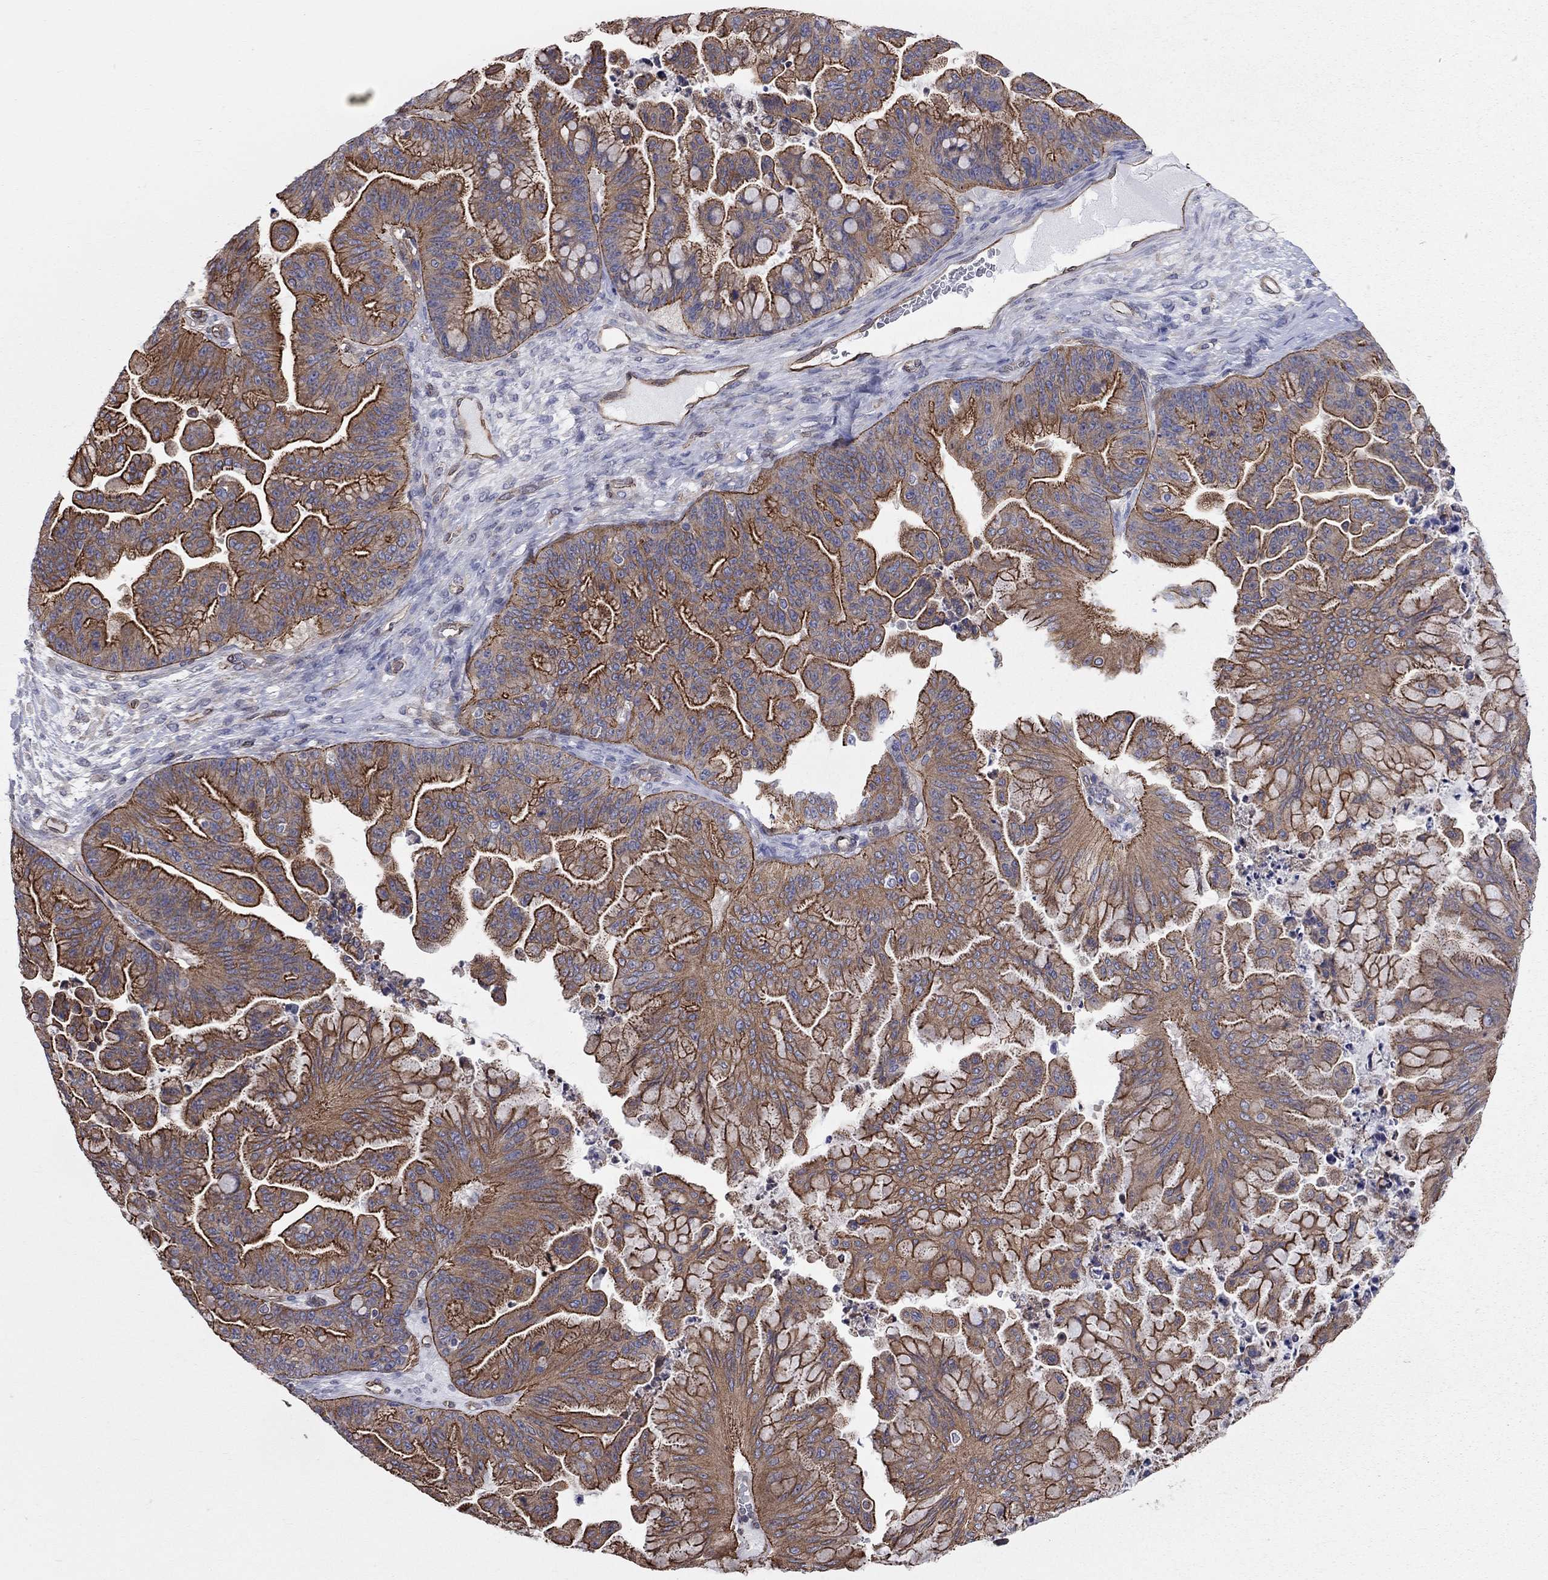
{"staining": {"intensity": "strong", "quantity": ">75%", "location": "cytoplasmic/membranous"}, "tissue": "ovarian cancer", "cell_type": "Tumor cells", "image_type": "cancer", "snomed": [{"axis": "morphology", "description": "Cystadenocarcinoma, mucinous, NOS"}, {"axis": "topography", "description": "Ovary"}], "caption": "Tumor cells demonstrate high levels of strong cytoplasmic/membranous staining in approximately >75% of cells in human ovarian cancer.", "gene": "BICDL2", "patient": {"sex": "female", "age": 67}}